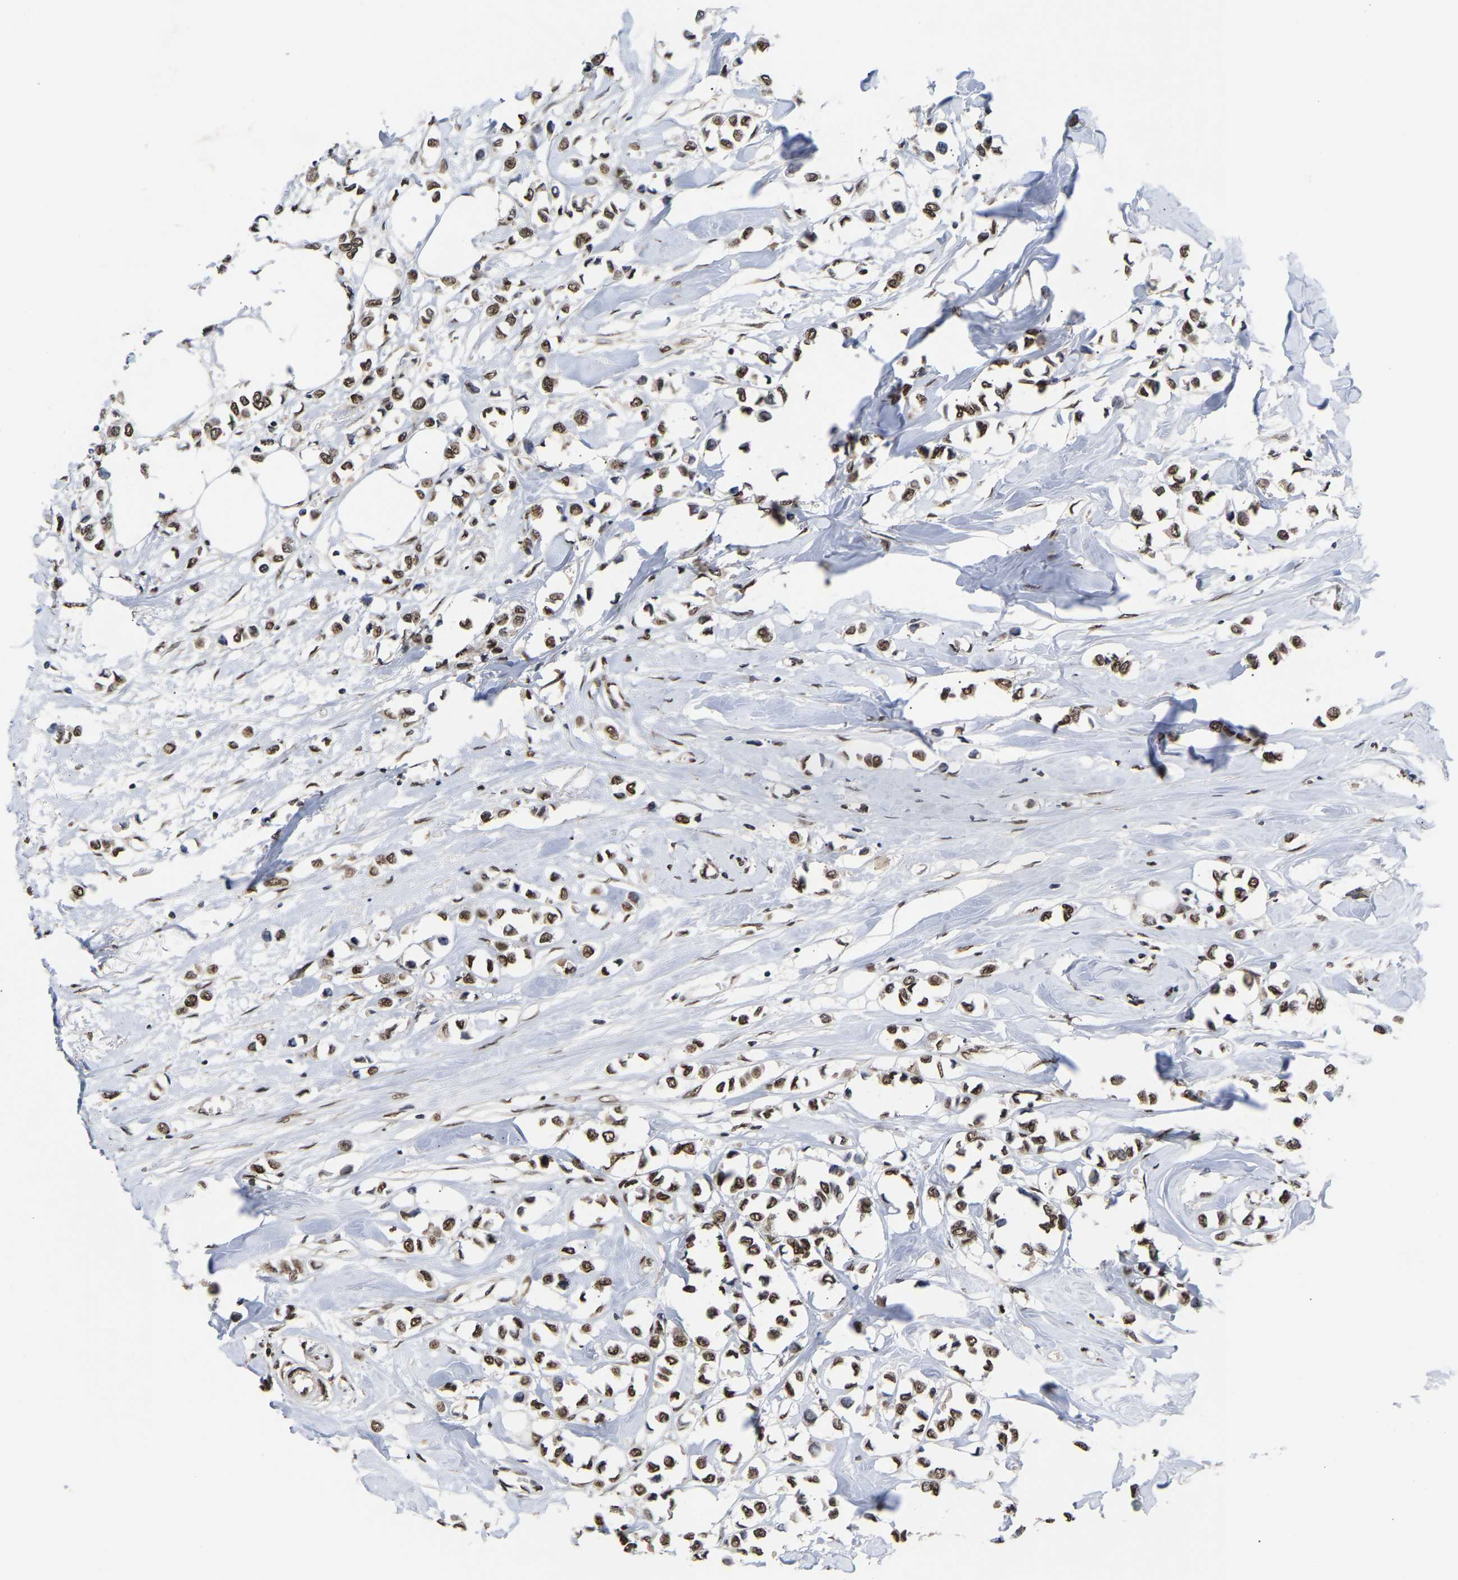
{"staining": {"intensity": "strong", "quantity": ">75%", "location": "nuclear"}, "tissue": "breast cancer", "cell_type": "Tumor cells", "image_type": "cancer", "snomed": [{"axis": "morphology", "description": "Lobular carcinoma"}, {"axis": "topography", "description": "Breast"}], "caption": "An immunohistochemistry histopathology image of tumor tissue is shown. Protein staining in brown shows strong nuclear positivity in lobular carcinoma (breast) within tumor cells.", "gene": "PSIP1", "patient": {"sex": "female", "age": 51}}